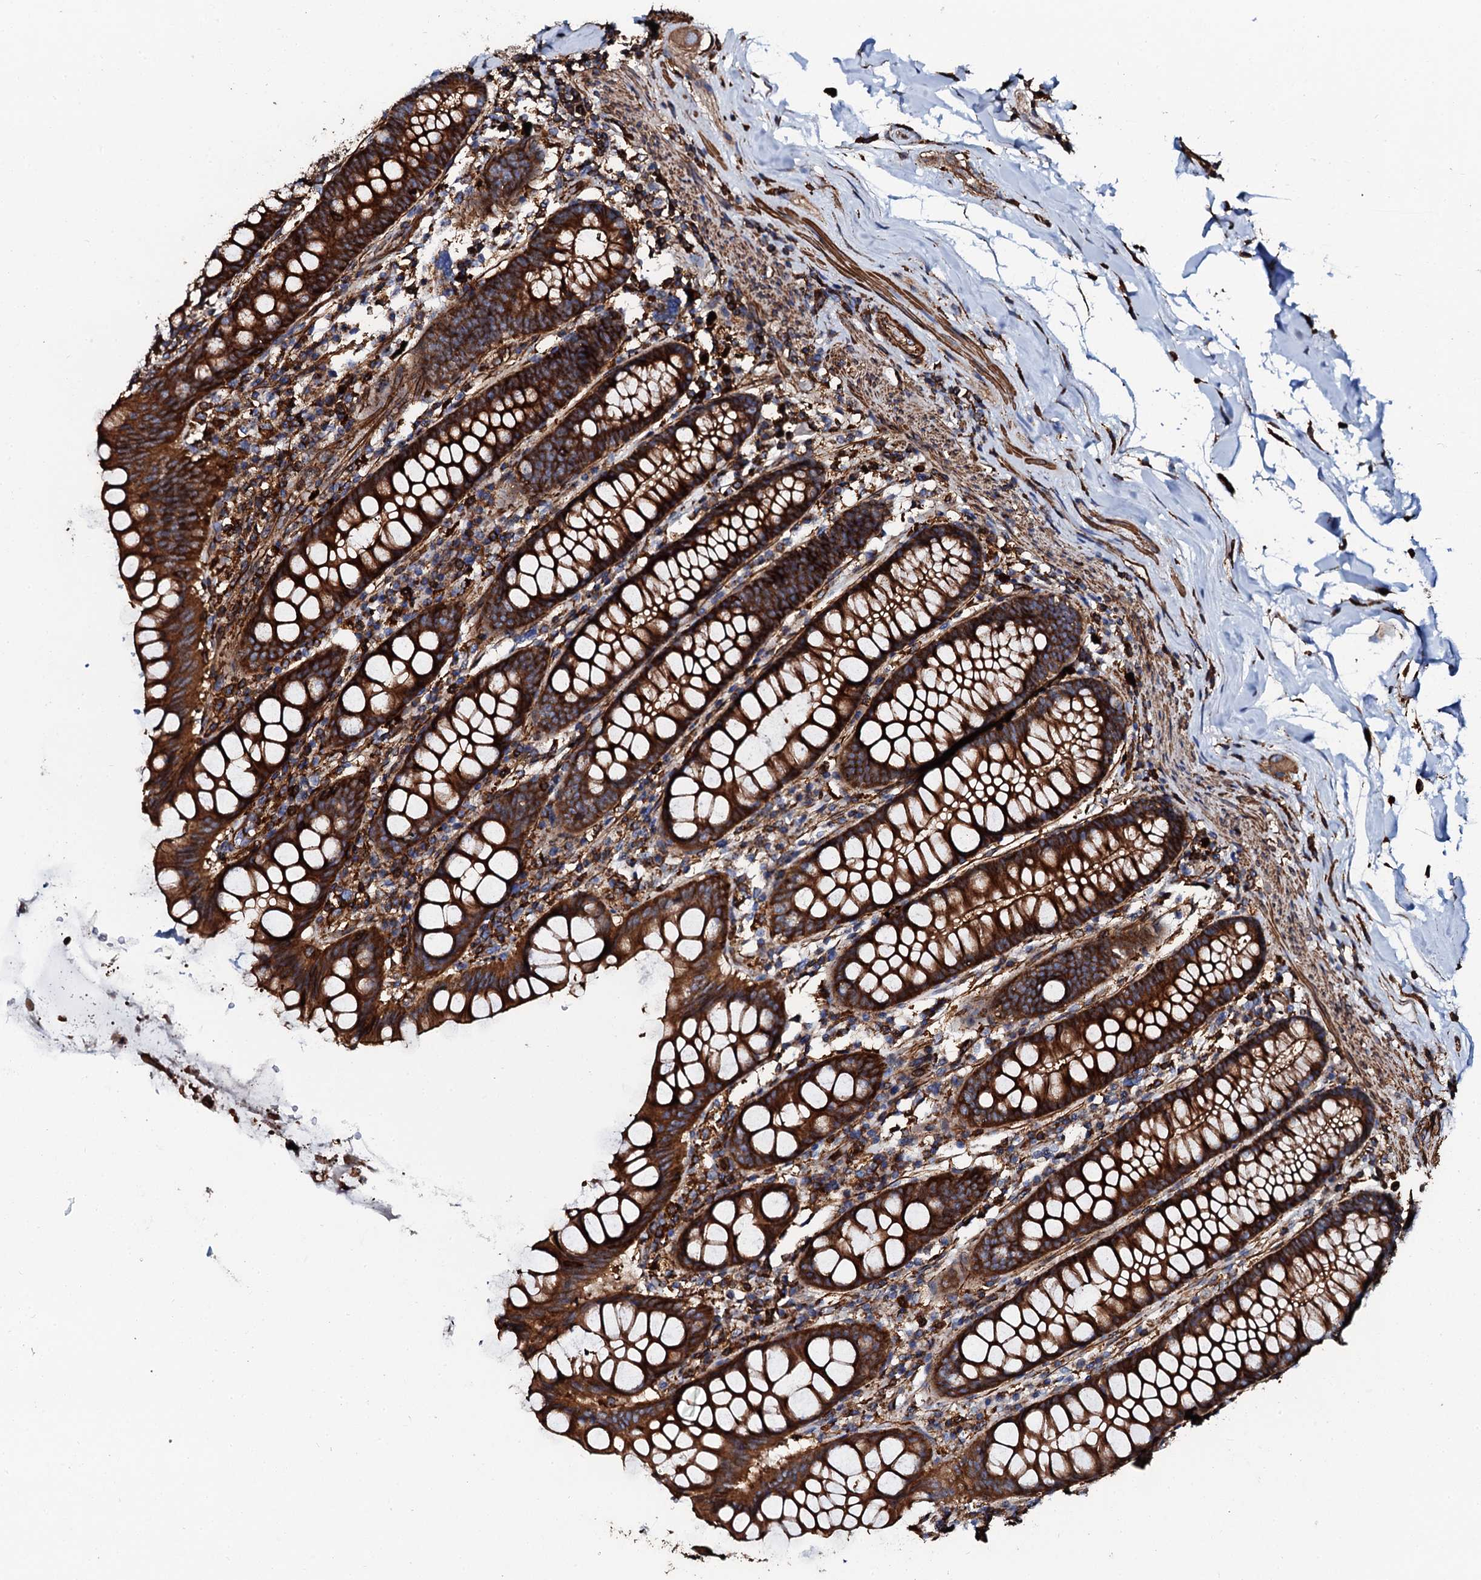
{"staining": {"intensity": "strong", "quantity": ">75%", "location": "cytoplasmic/membranous"}, "tissue": "colon", "cell_type": "Endothelial cells", "image_type": "normal", "snomed": [{"axis": "morphology", "description": "Normal tissue, NOS"}, {"axis": "topography", "description": "Colon"}], "caption": "Human colon stained for a protein (brown) shows strong cytoplasmic/membranous positive staining in about >75% of endothelial cells.", "gene": "INTS10", "patient": {"sex": "female", "age": 79}}